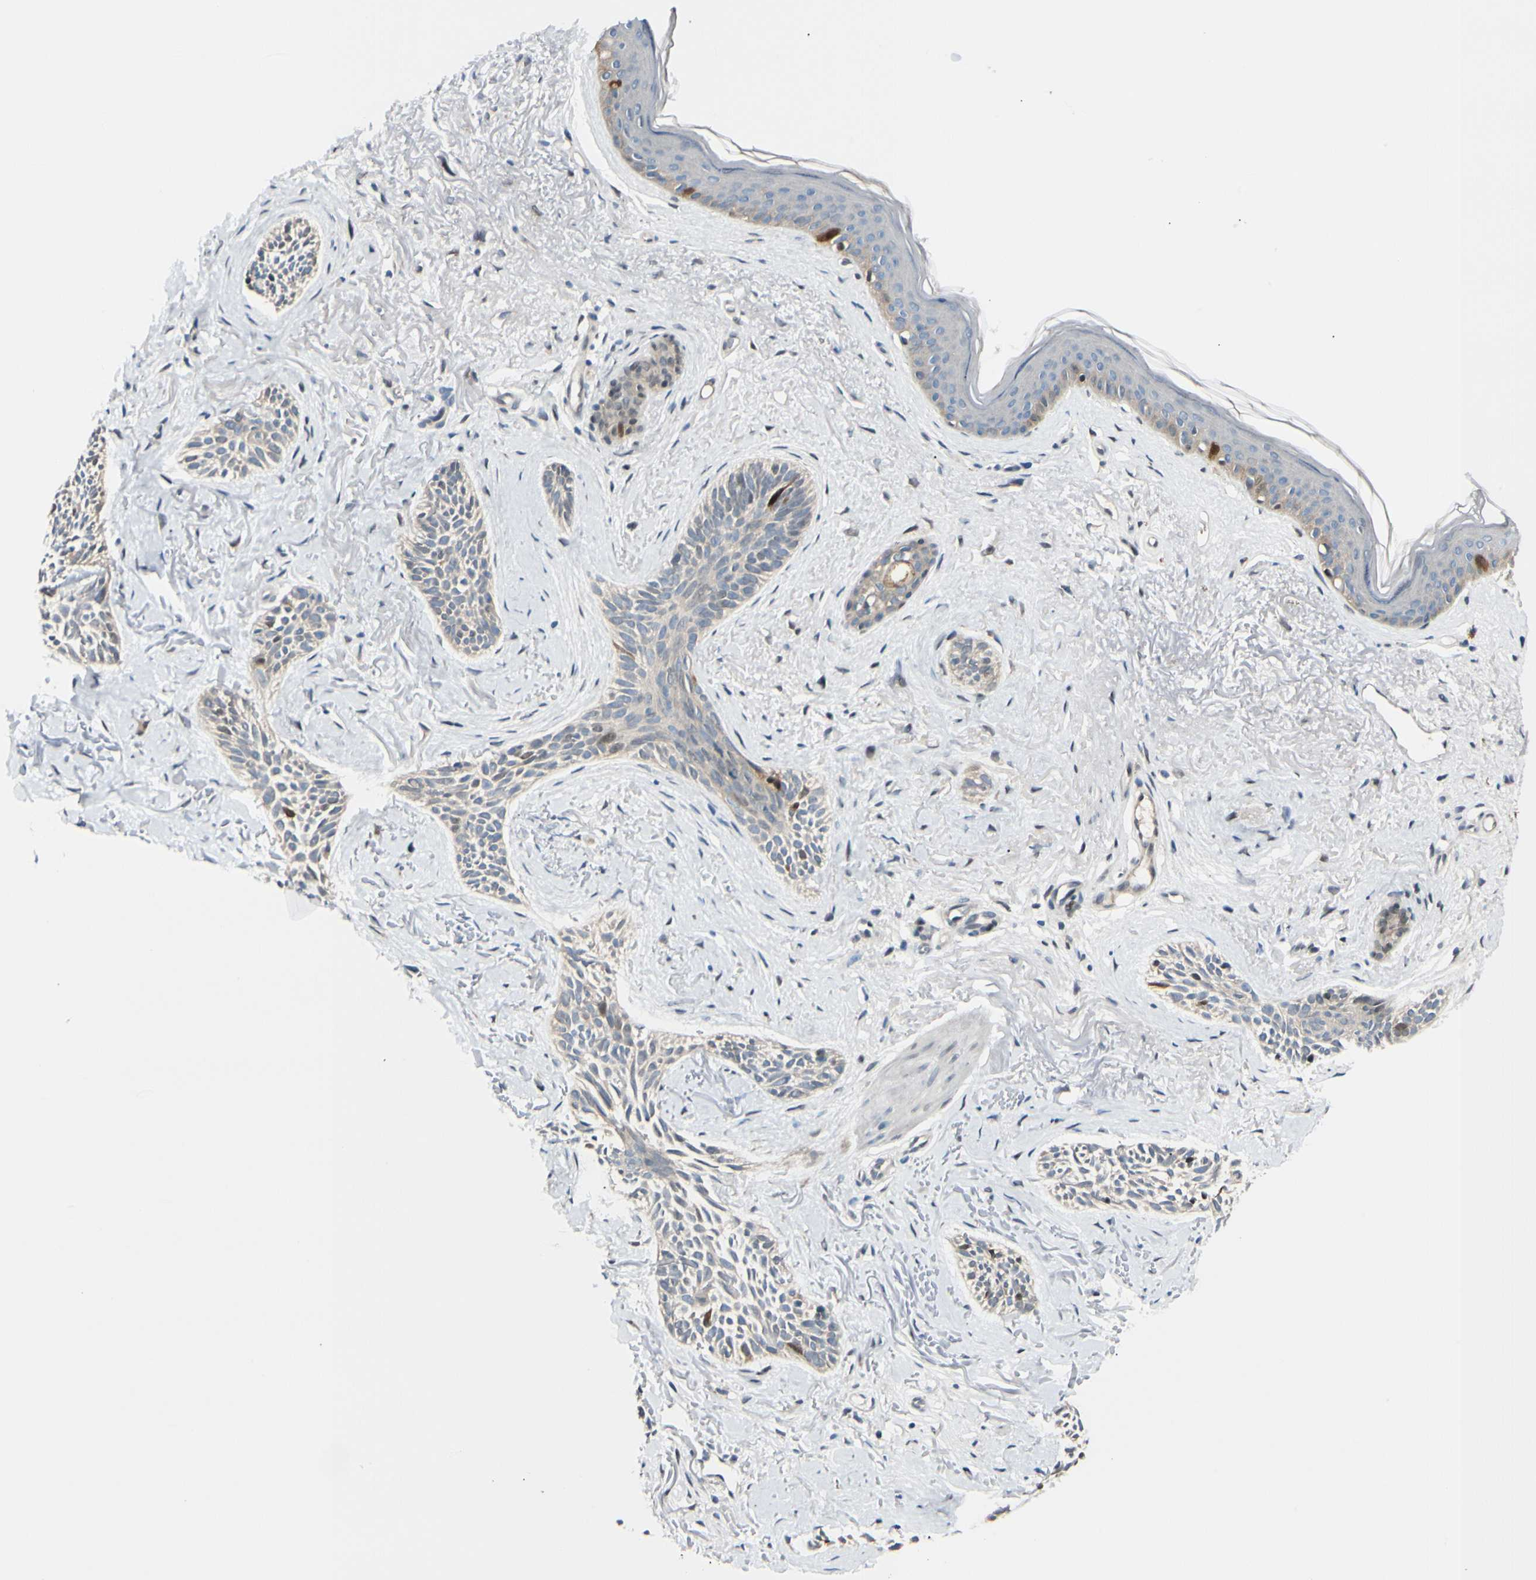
{"staining": {"intensity": "moderate", "quantity": "<25%", "location": "cytoplasmic/membranous,nuclear"}, "tissue": "skin cancer", "cell_type": "Tumor cells", "image_type": "cancer", "snomed": [{"axis": "morphology", "description": "Normal tissue, NOS"}, {"axis": "morphology", "description": "Basal cell carcinoma"}, {"axis": "topography", "description": "Skin"}], "caption": "Skin basal cell carcinoma stained with immunohistochemistry shows moderate cytoplasmic/membranous and nuclear staining in about <25% of tumor cells. The staining was performed using DAB (3,3'-diaminobenzidine) to visualize the protein expression in brown, while the nuclei were stained in blue with hematoxylin (Magnification: 20x).", "gene": "PTTG1", "patient": {"sex": "female", "age": 84}}